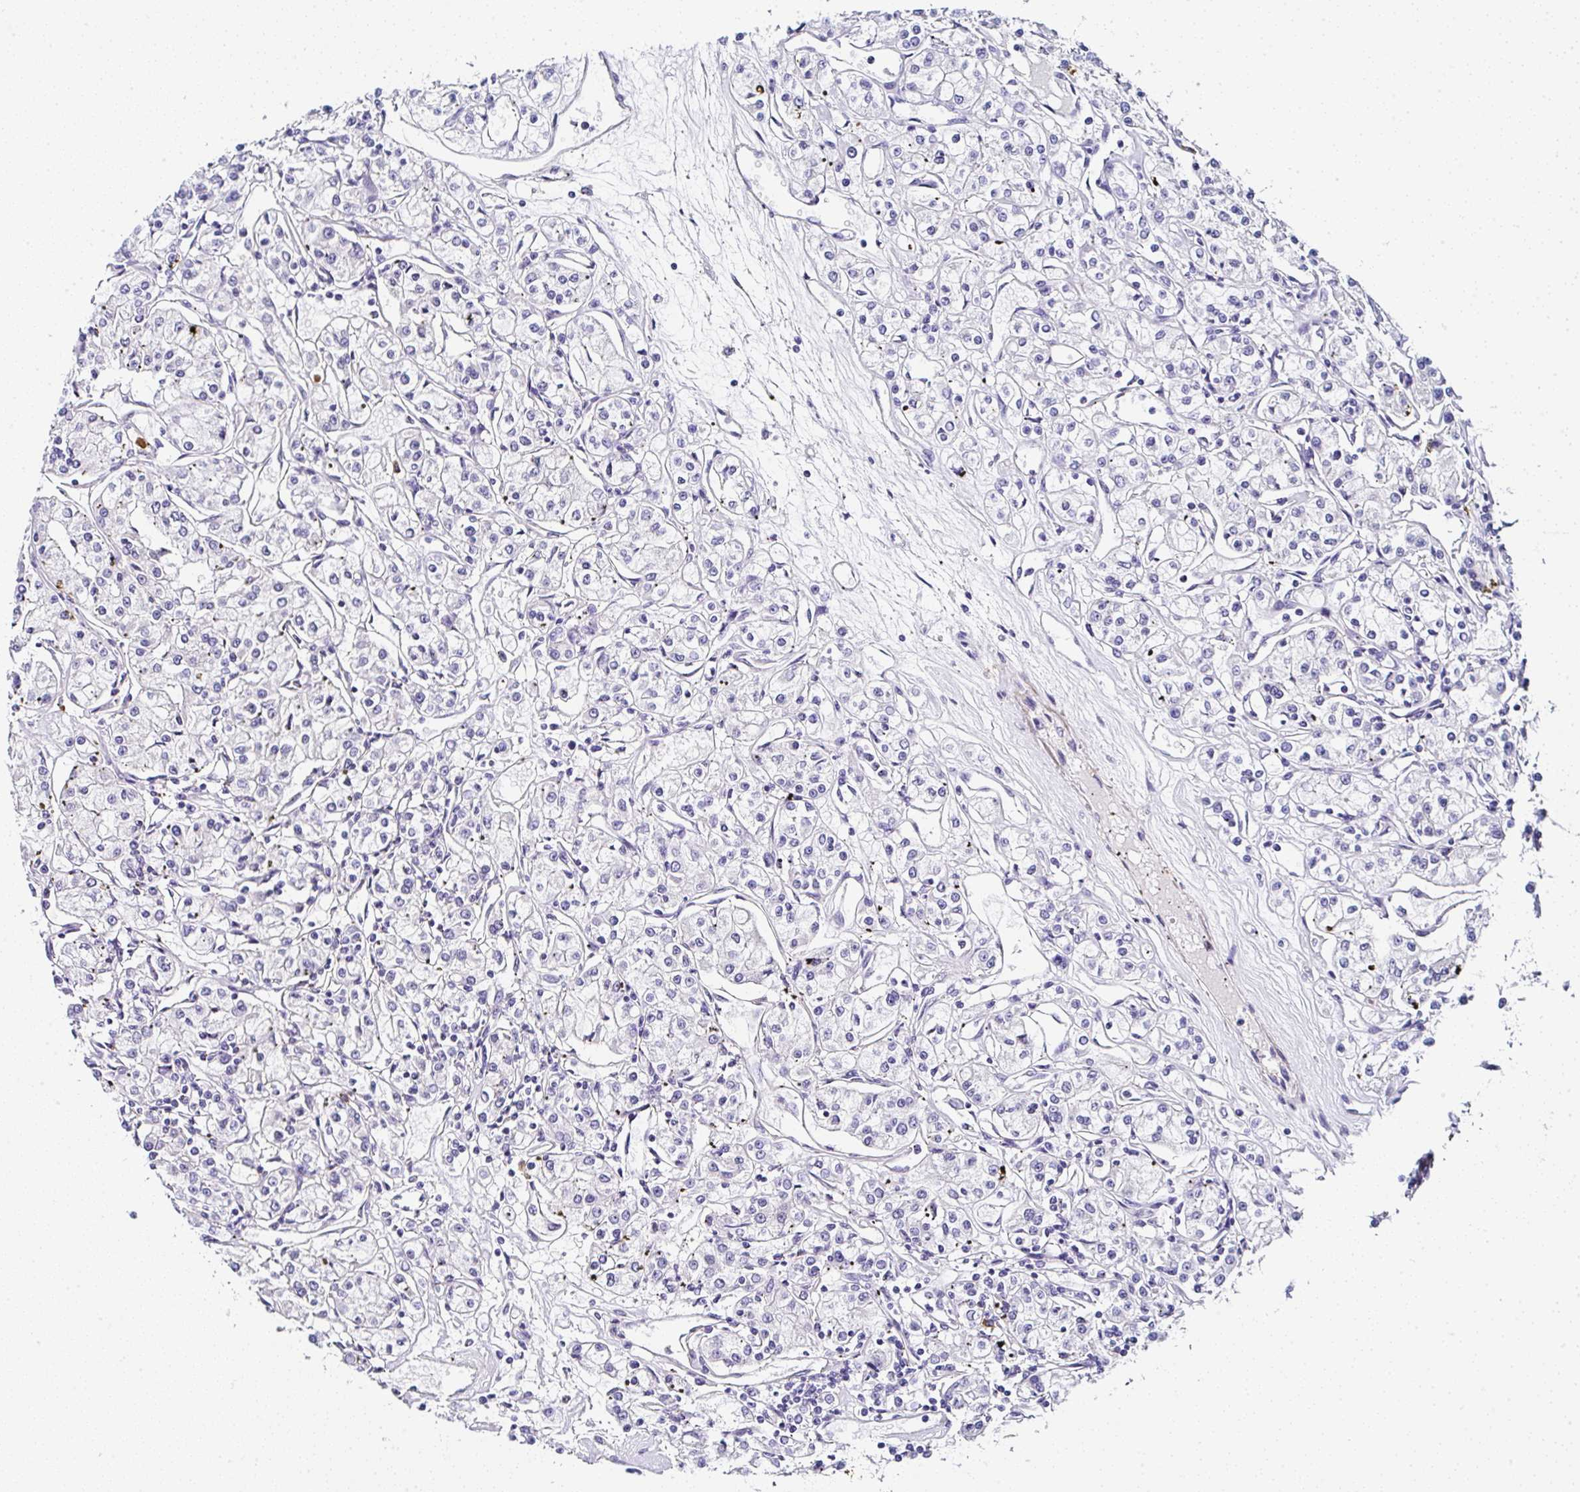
{"staining": {"intensity": "negative", "quantity": "none", "location": "none"}, "tissue": "renal cancer", "cell_type": "Tumor cells", "image_type": "cancer", "snomed": [{"axis": "morphology", "description": "Adenocarcinoma, NOS"}, {"axis": "topography", "description": "Kidney"}], "caption": "IHC histopathology image of neoplastic tissue: human adenocarcinoma (renal) stained with DAB reveals no significant protein positivity in tumor cells.", "gene": "PPFIA4", "patient": {"sex": "female", "age": 59}}